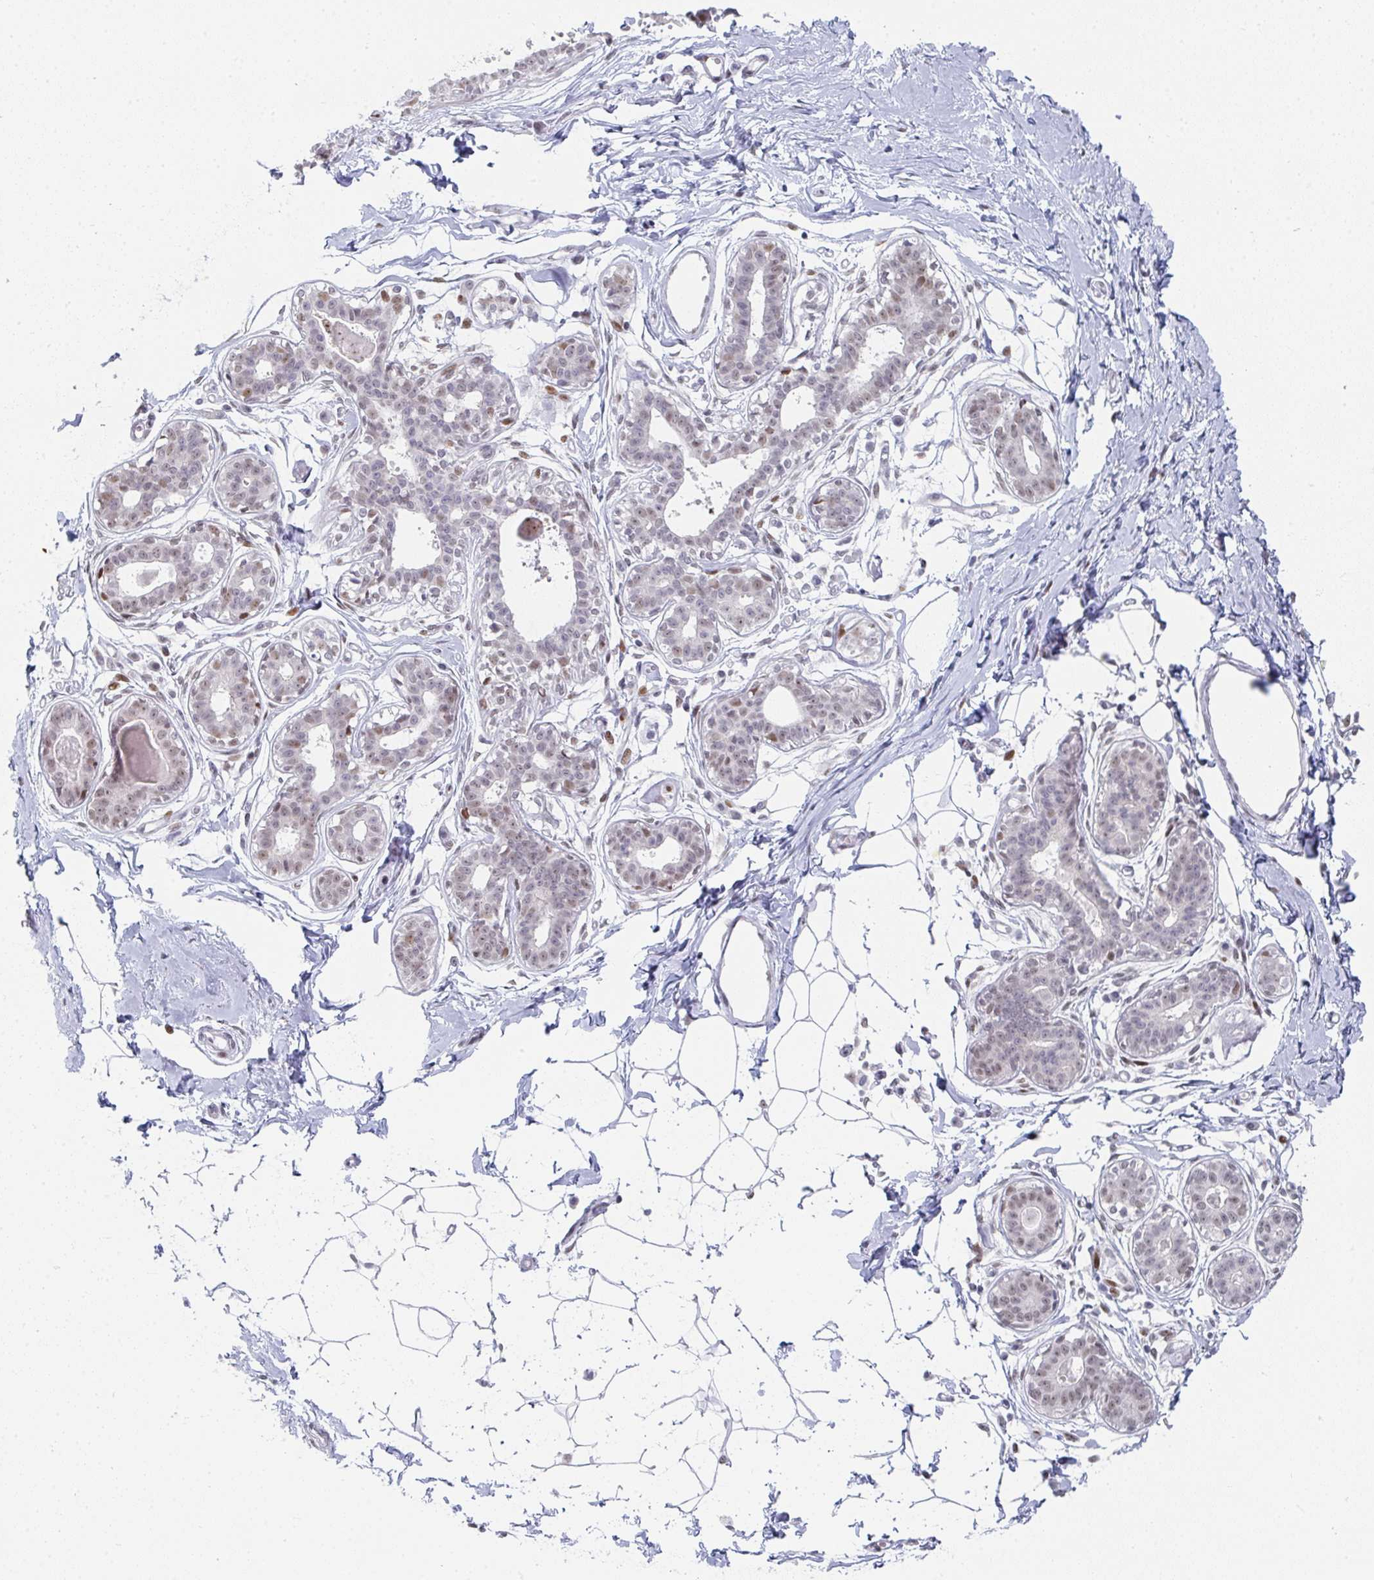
{"staining": {"intensity": "negative", "quantity": "none", "location": "none"}, "tissue": "breast", "cell_type": "Adipocytes", "image_type": "normal", "snomed": [{"axis": "morphology", "description": "Normal tissue, NOS"}, {"axis": "topography", "description": "Breast"}], "caption": "Human breast stained for a protein using immunohistochemistry displays no positivity in adipocytes.", "gene": "POU2AF2", "patient": {"sex": "female", "age": 45}}